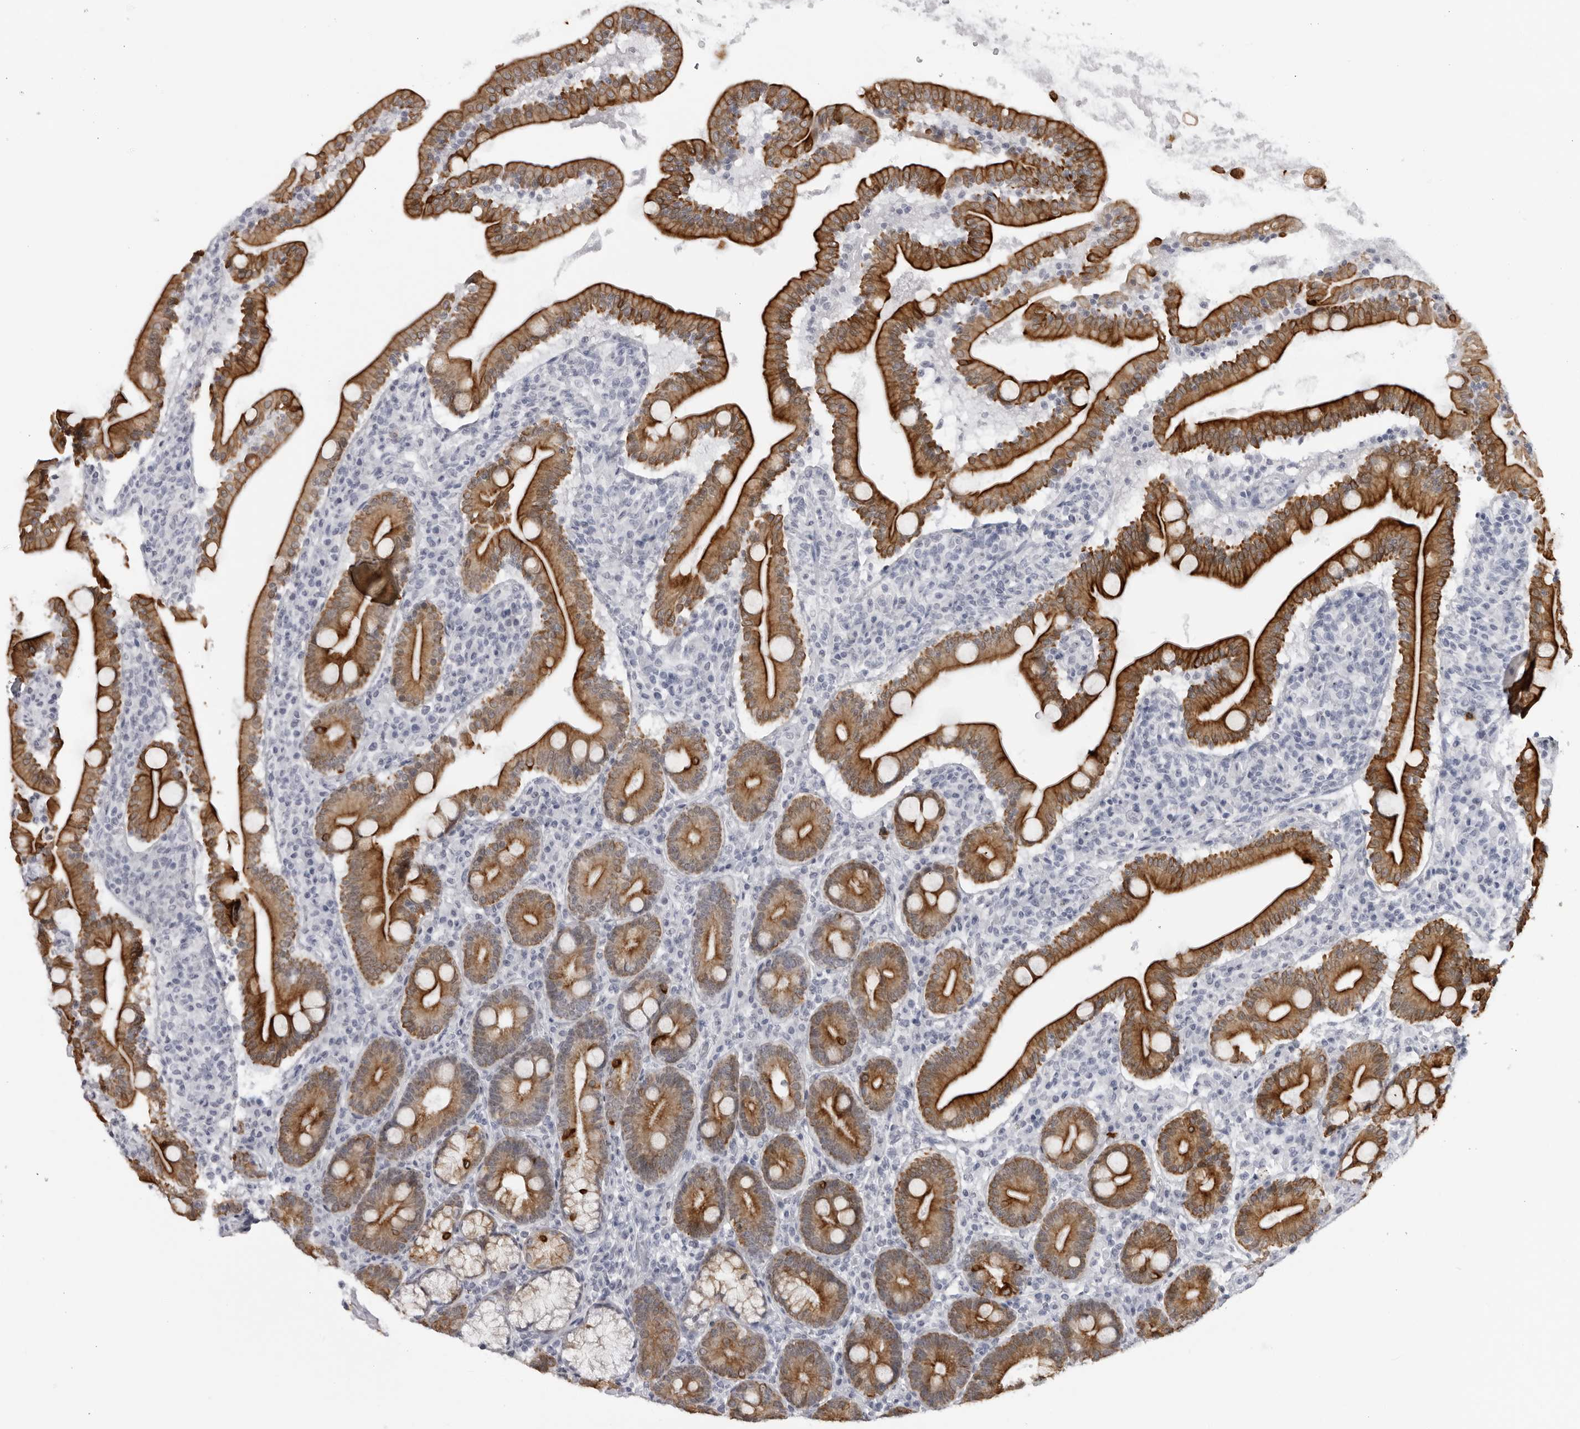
{"staining": {"intensity": "strong", "quantity": ">75%", "location": "cytoplasmic/membranous"}, "tissue": "duodenum", "cell_type": "Glandular cells", "image_type": "normal", "snomed": [{"axis": "morphology", "description": "Normal tissue, NOS"}, {"axis": "topography", "description": "Duodenum"}], "caption": "Strong cytoplasmic/membranous positivity is identified in about >75% of glandular cells in benign duodenum.", "gene": "SERPINF2", "patient": {"sex": "male", "age": 35}}